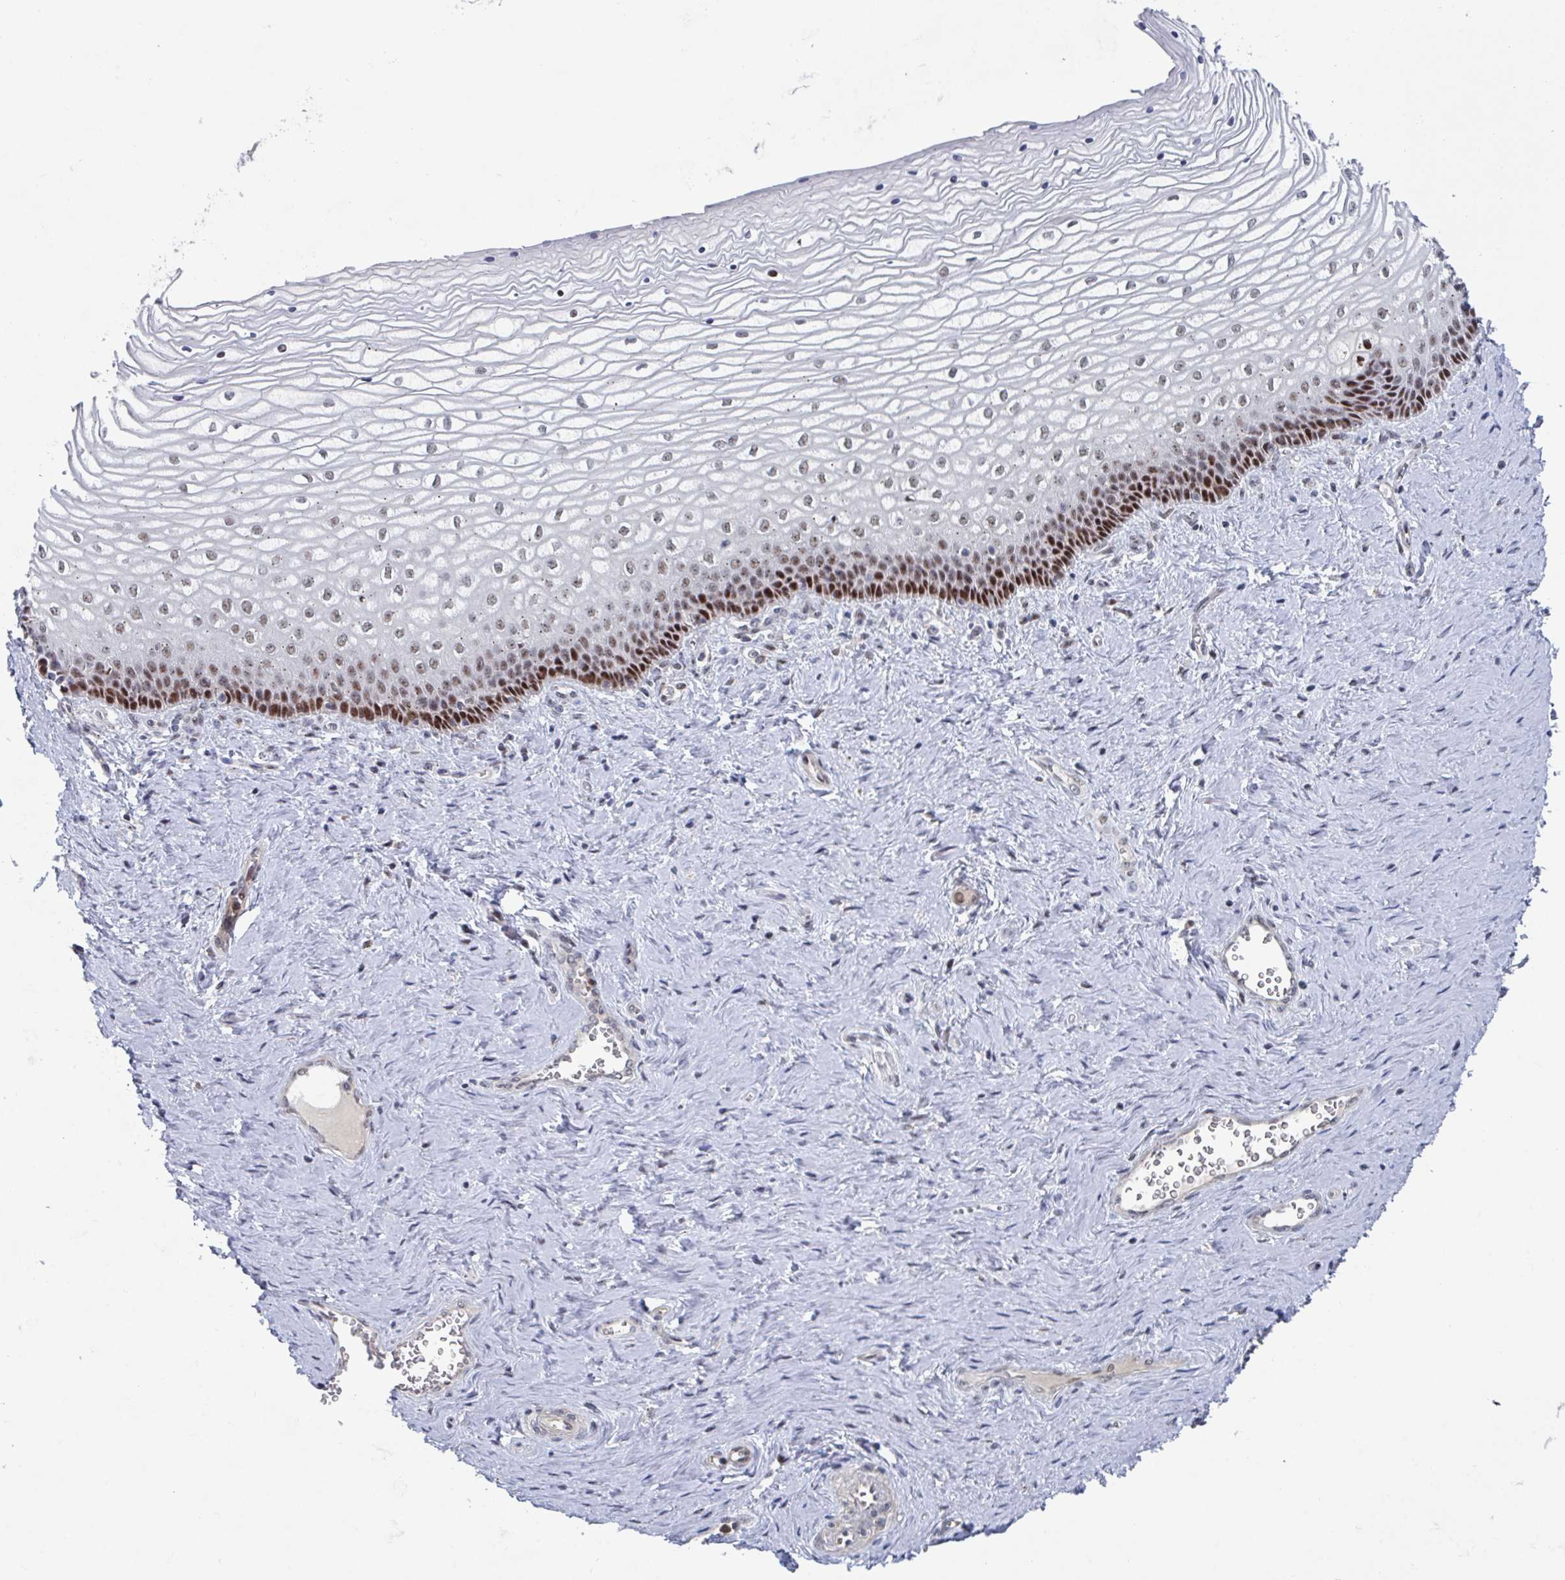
{"staining": {"intensity": "strong", "quantity": "25%-75%", "location": "nuclear"}, "tissue": "vagina", "cell_type": "Squamous epithelial cells", "image_type": "normal", "snomed": [{"axis": "morphology", "description": "Normal tissue, NOS"}, {"axis": "topography", "description": "Vagina"}], "caption": "The immunohistochemical stain labels strong nuclear expression in squamous epithelial cells of normal vagina.", "gene": "RNF212", "patient": {"sex": "female", "age": 45}}